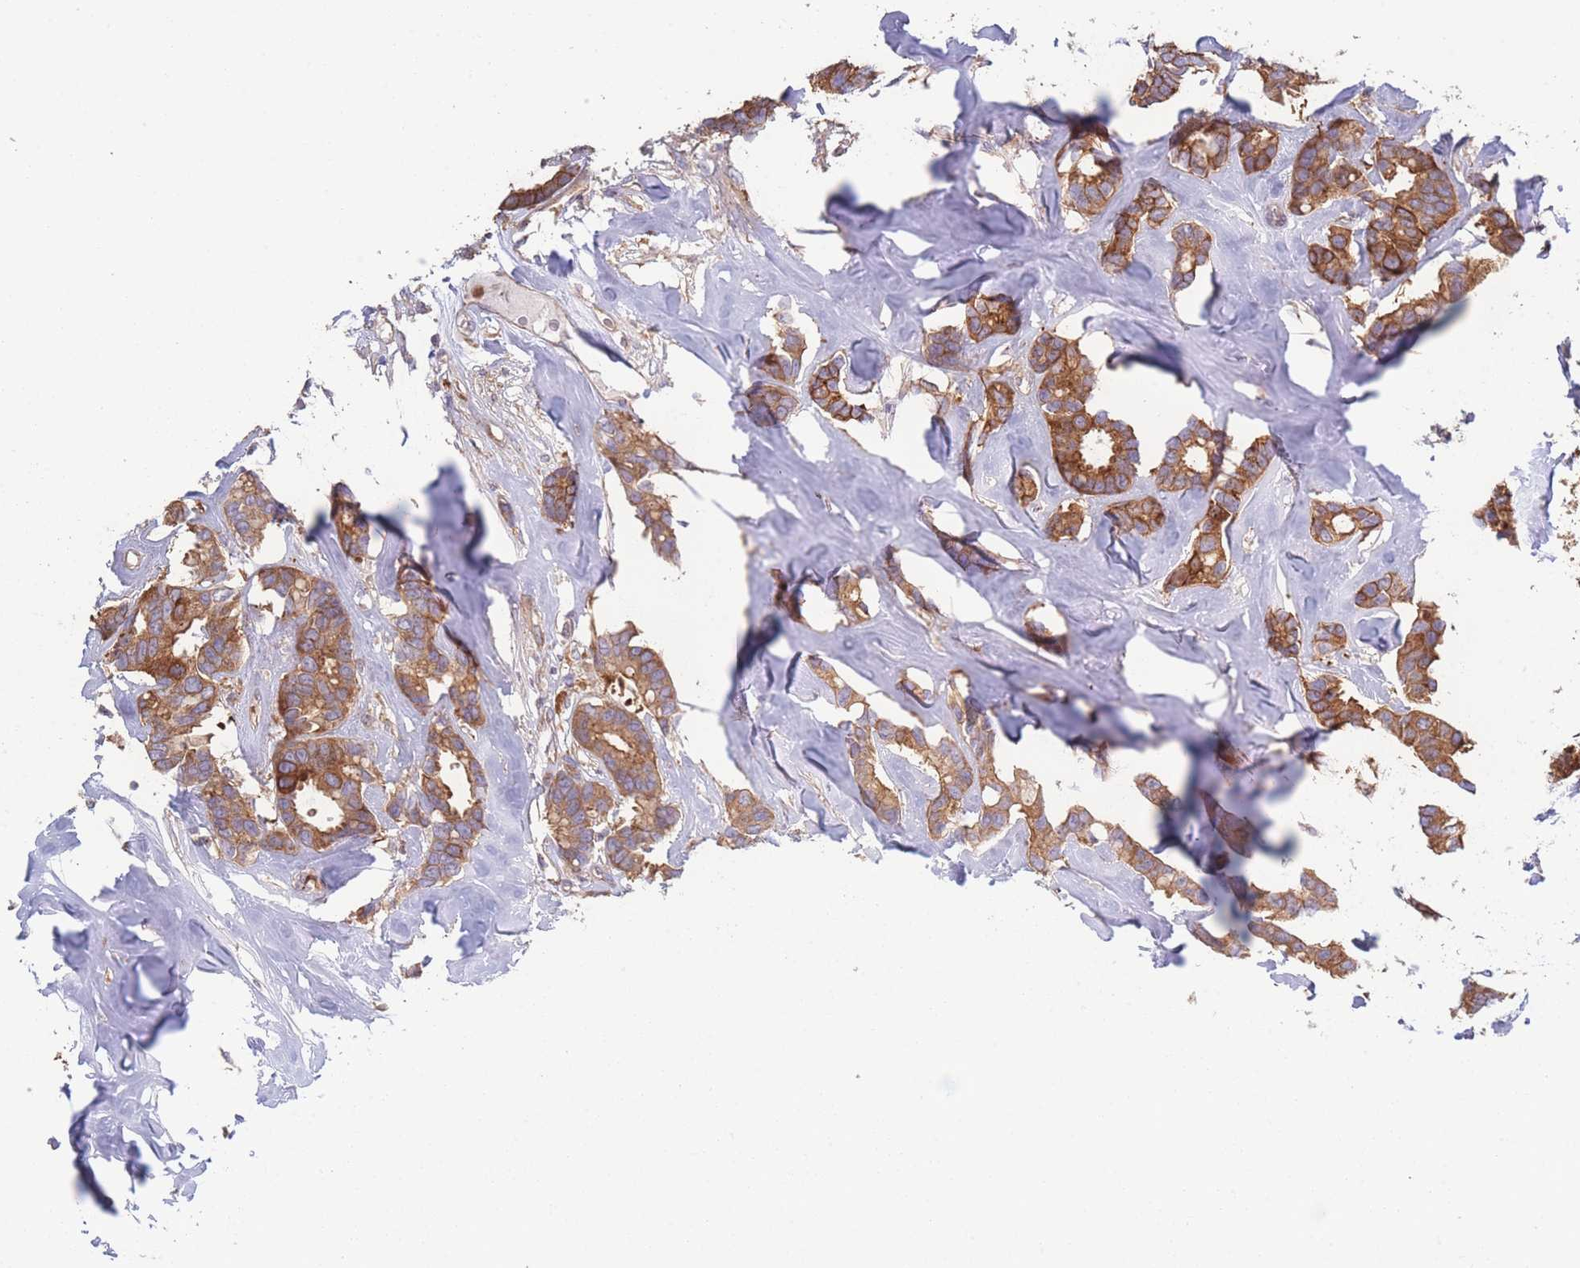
{"staining": {"intensity": "moderate", "quantity": ">75%", "location": "cytoplasmic/membranous"}, "tissue": "breast cancer", "cell_type": "Tumor cells", "image_type": "cancer", "snomed": [{"axis": "morphology", "description": "Duct carcinoma"}, {"axis": "topography", "description": "Breast"}], "caption": "A medium amount of moderate cytoplasmic/membranous positivity is identified in about >75% of tumor cells in breast cancer (intraductal carcinoma) tissue.", "gene": "STEAP3", "patient": {"sex": "female", "age": 87}}